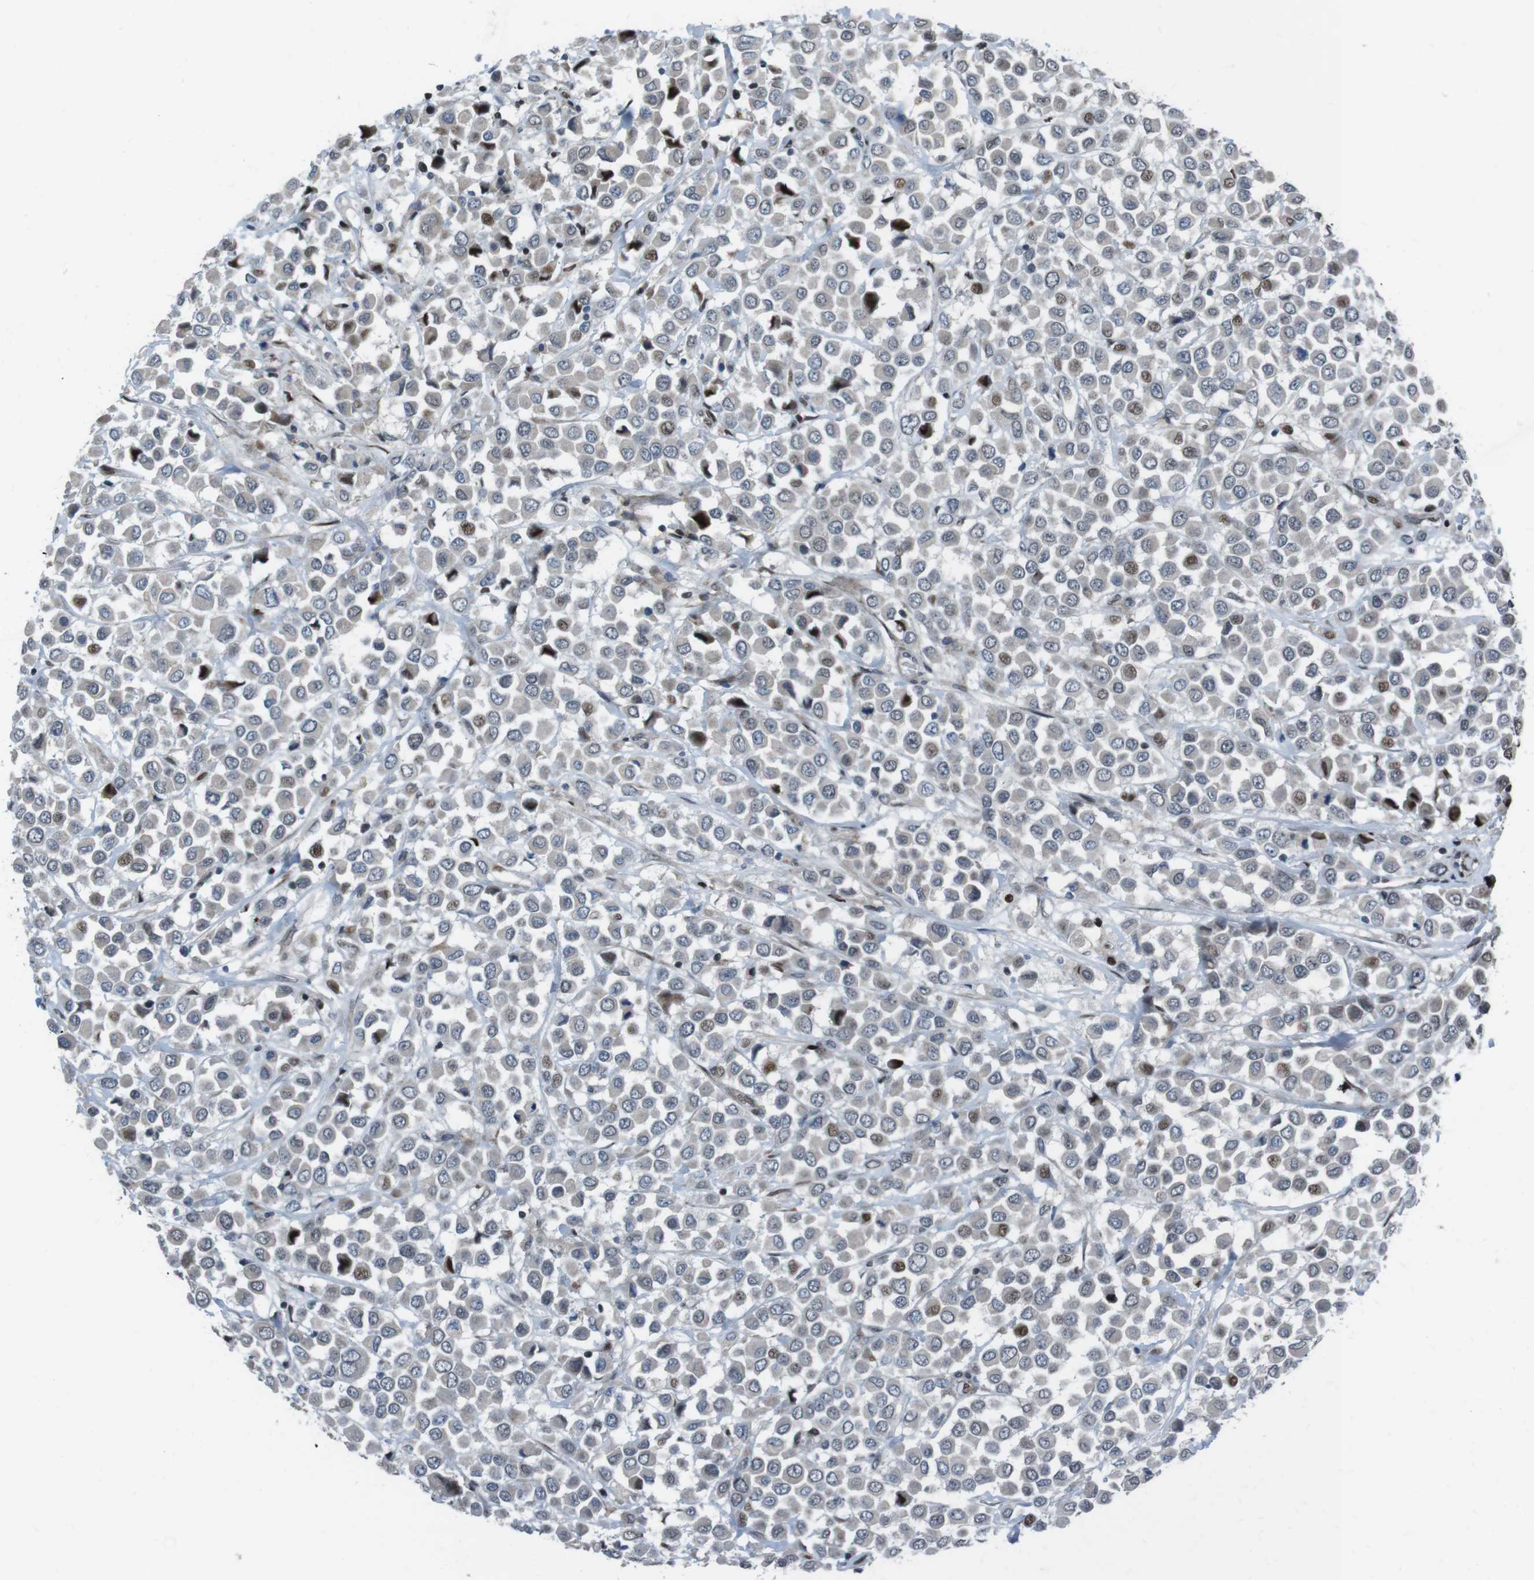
{"staining": {"intensity": "moderate", "quantity": "<25%", "location": "nuclear"}, "tissue": "breast cancer", "cell_type": "Tumor cells", "image_type": "cancer", "snomed": [{"axis": "morphology", "description": "Duct carcinoma"}, {"axis": "topography", "description": "Breast"}], "caption": "A high-resolution image shows immunohistochemistry staining of breast cancer, which displays moderate nuclear expression in approximately <25% of tumor cells.", "gene": "PBRM1", "patient": {"sex": "female", "age": 61}}